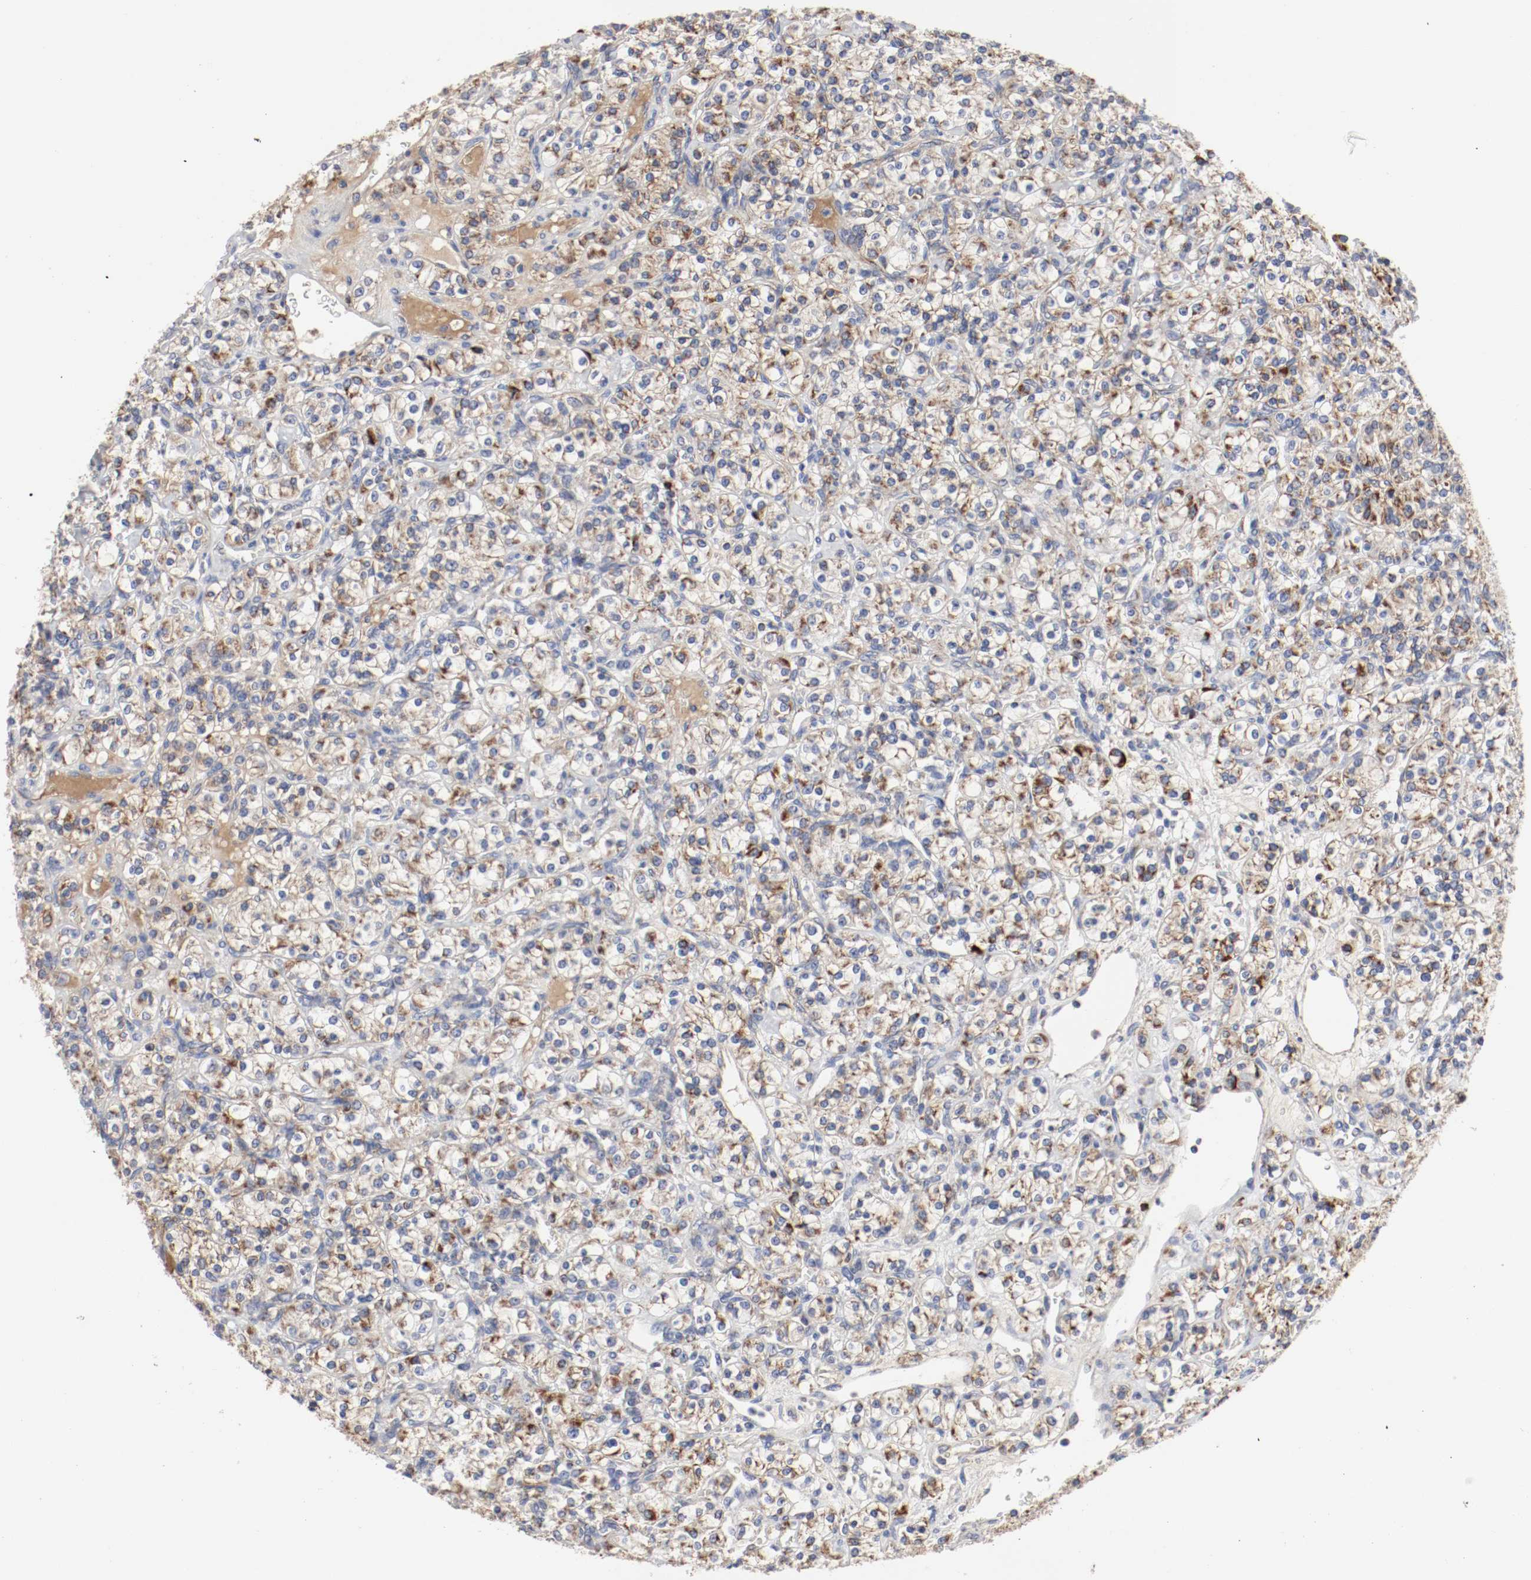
{"staining": {"intensity": "moderate", "quantity": ">75%", "location": "cytoplasmic/membranous"}, "tissue": "renal cancer", "cell_type": "Tumor cells", "image_type": "cancer", "snomed": [{"axis": "morphology", "description": "Adenocarcinoma, NOS"}, {"axis": "topography", "description": "Kidney"}], "caption": "Immunohistochemical staining of human renal cancer demonstrates moderate cytoplasmic/membranous protein staining in approximately >75% of tumor cells. The protein of interest is stained brown, and the nuclei are stained in blue (DAB IHC with brightfield microscopy, high magnification).", "gene": "AFG3L2", "patient": {"sex": "male", "age": 77}}